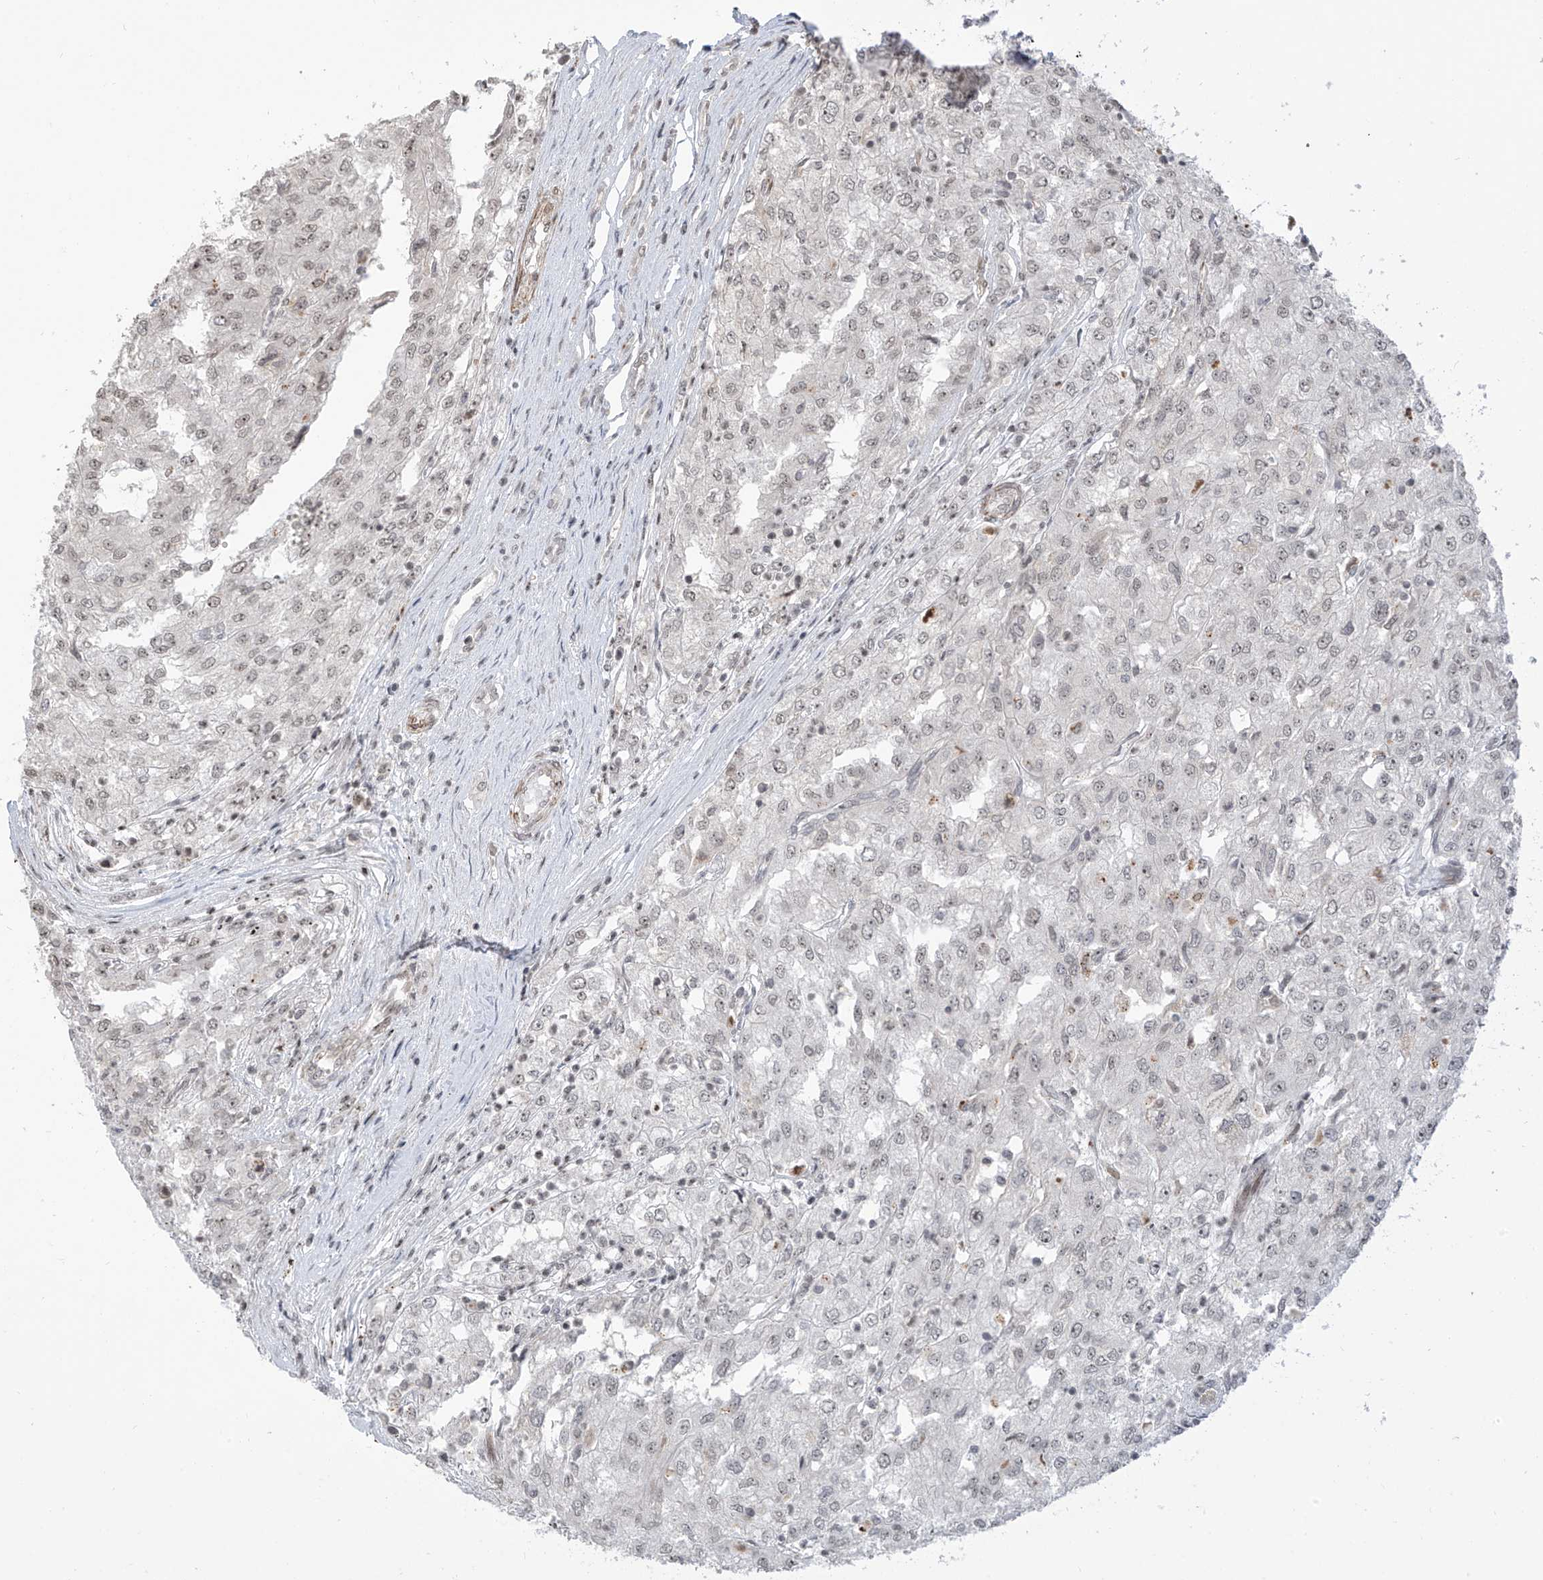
{"staining": {"intensity": "weak", "quantity": ">75%", "location": "nuclear"}, "tissue": "renal cancer", "cell_type": "Tumor cells", "image_type": "cancer", "snomed": [{"axis": "morphology", "description": "Adenocarcinoma, NOS"}, {"axis": "topography", "description": "Kidney"}], "caption": "This is a micrograph of IHC staining of renal cancer, which shows weak expression in the nuclear of tumor cells.", "gene": "METAP1D", "patient": {"sex": "female", "age": 54}}